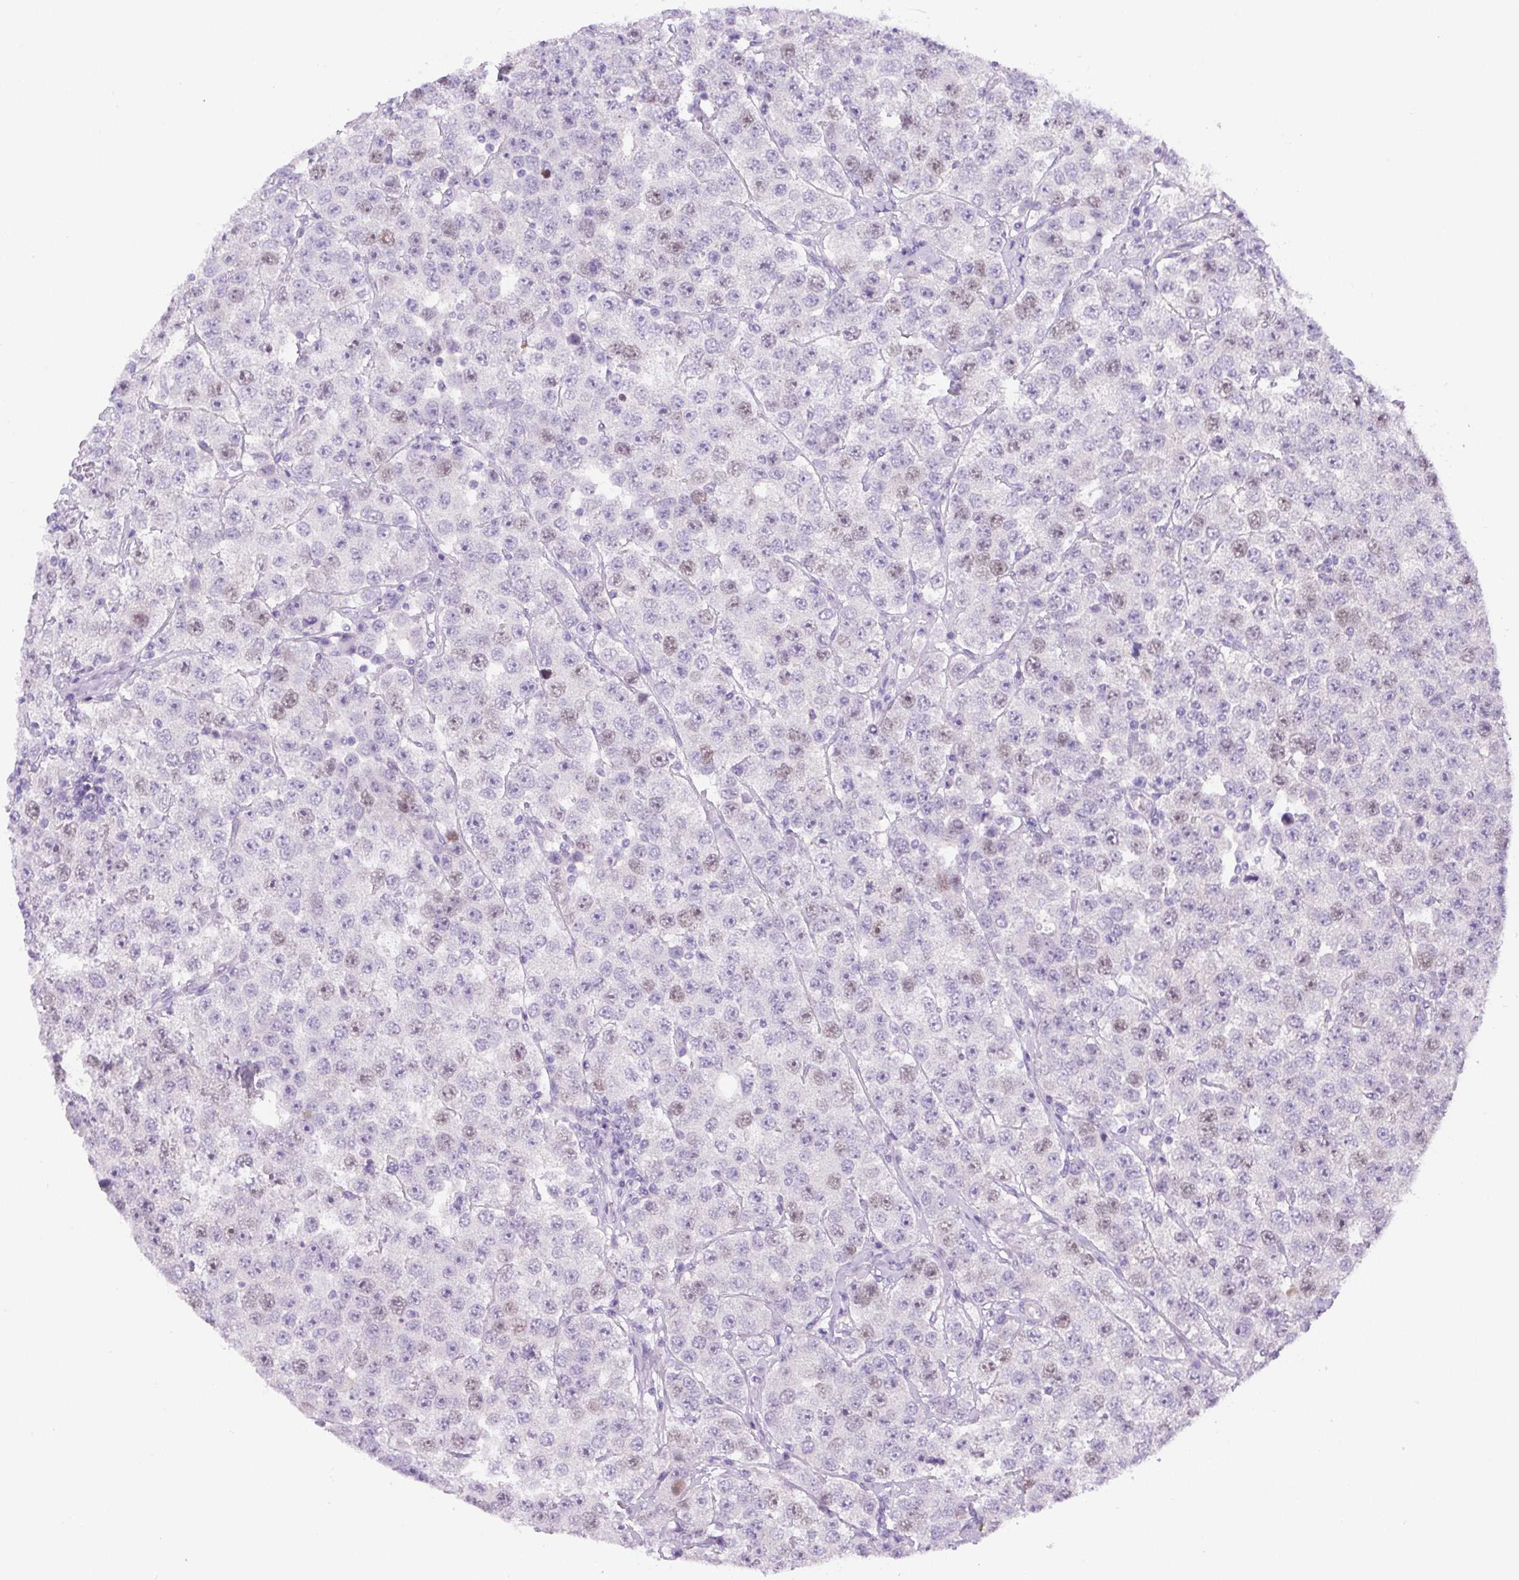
{"staining": {"intensity": "weak", "quantity": "25%-75%", "location": "nuclear"}, "tissue": "testis cancer", "cell_type": "Tumor cells", "image_type": "cancer", "snomed": [{"axis": "morphology", "description": "Seminoma, NOS"}, {"axis": "topography", "description": "Testis"}], "caption": "Brown immunohistochemical staining in human testis cancer (seminoma) reveals weak nuclear positivity in approximately 25%-75% of tumor cells.", "gene": "ADAMTS19", "patient": {"sex": "male", "age": 28}}